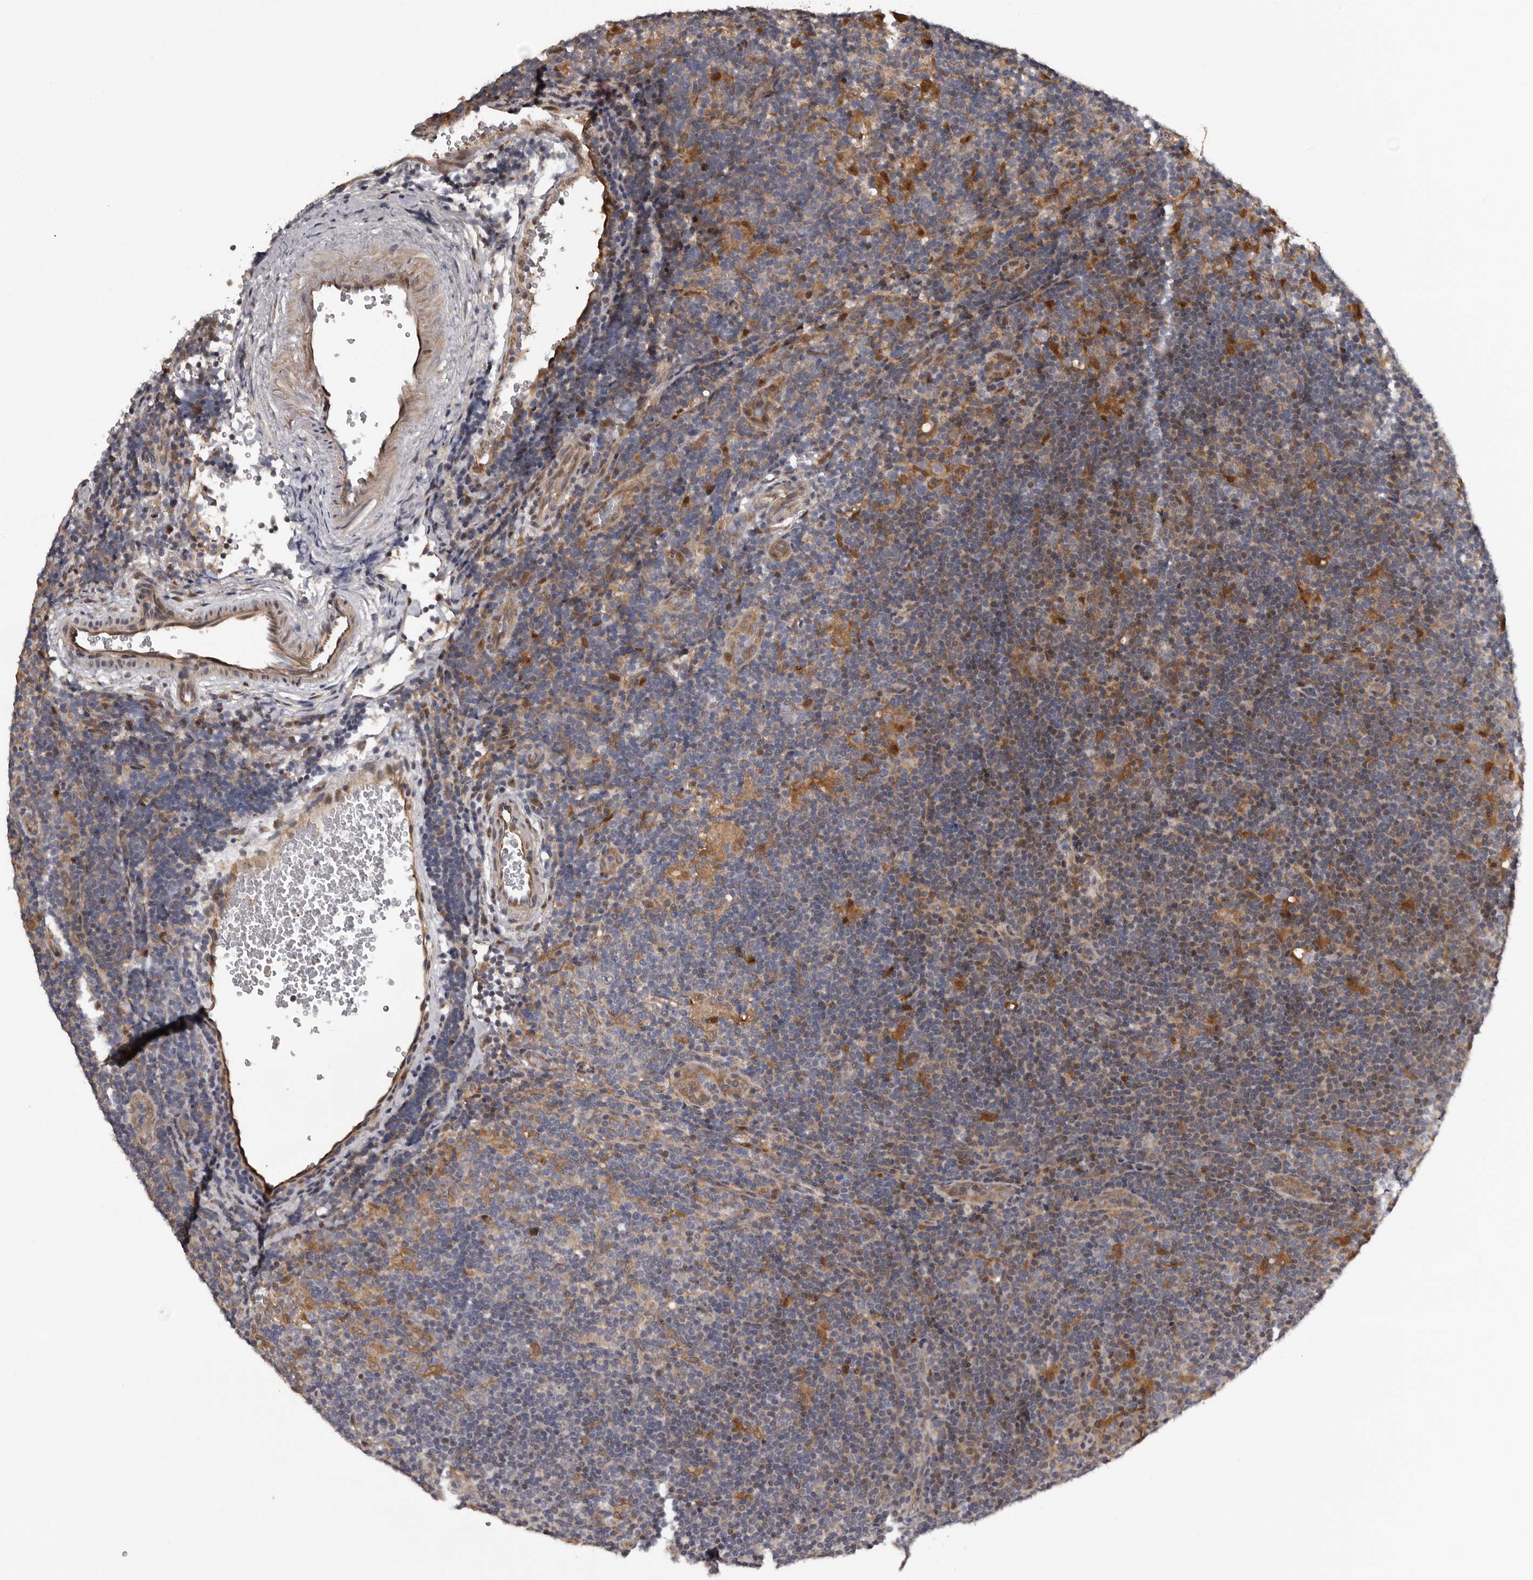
{"staining": {"intensity": "negative", "quantity": "none", "location": "none"}, "tissue": "lymphoma", "cell_type": "Tumor cells", "image_type": "cancer", "snomed": [{"axis": "morphology", "description": "Hodgkin's disease, NOS"}, {"axis": "topography", "description": "Lymph node"}], "caption": "A photomicrograph of human lymphoma is negative for staining in tumor cells.", "gene": "SERTAD4", "patient": {"sex": "female", "age": 57}}